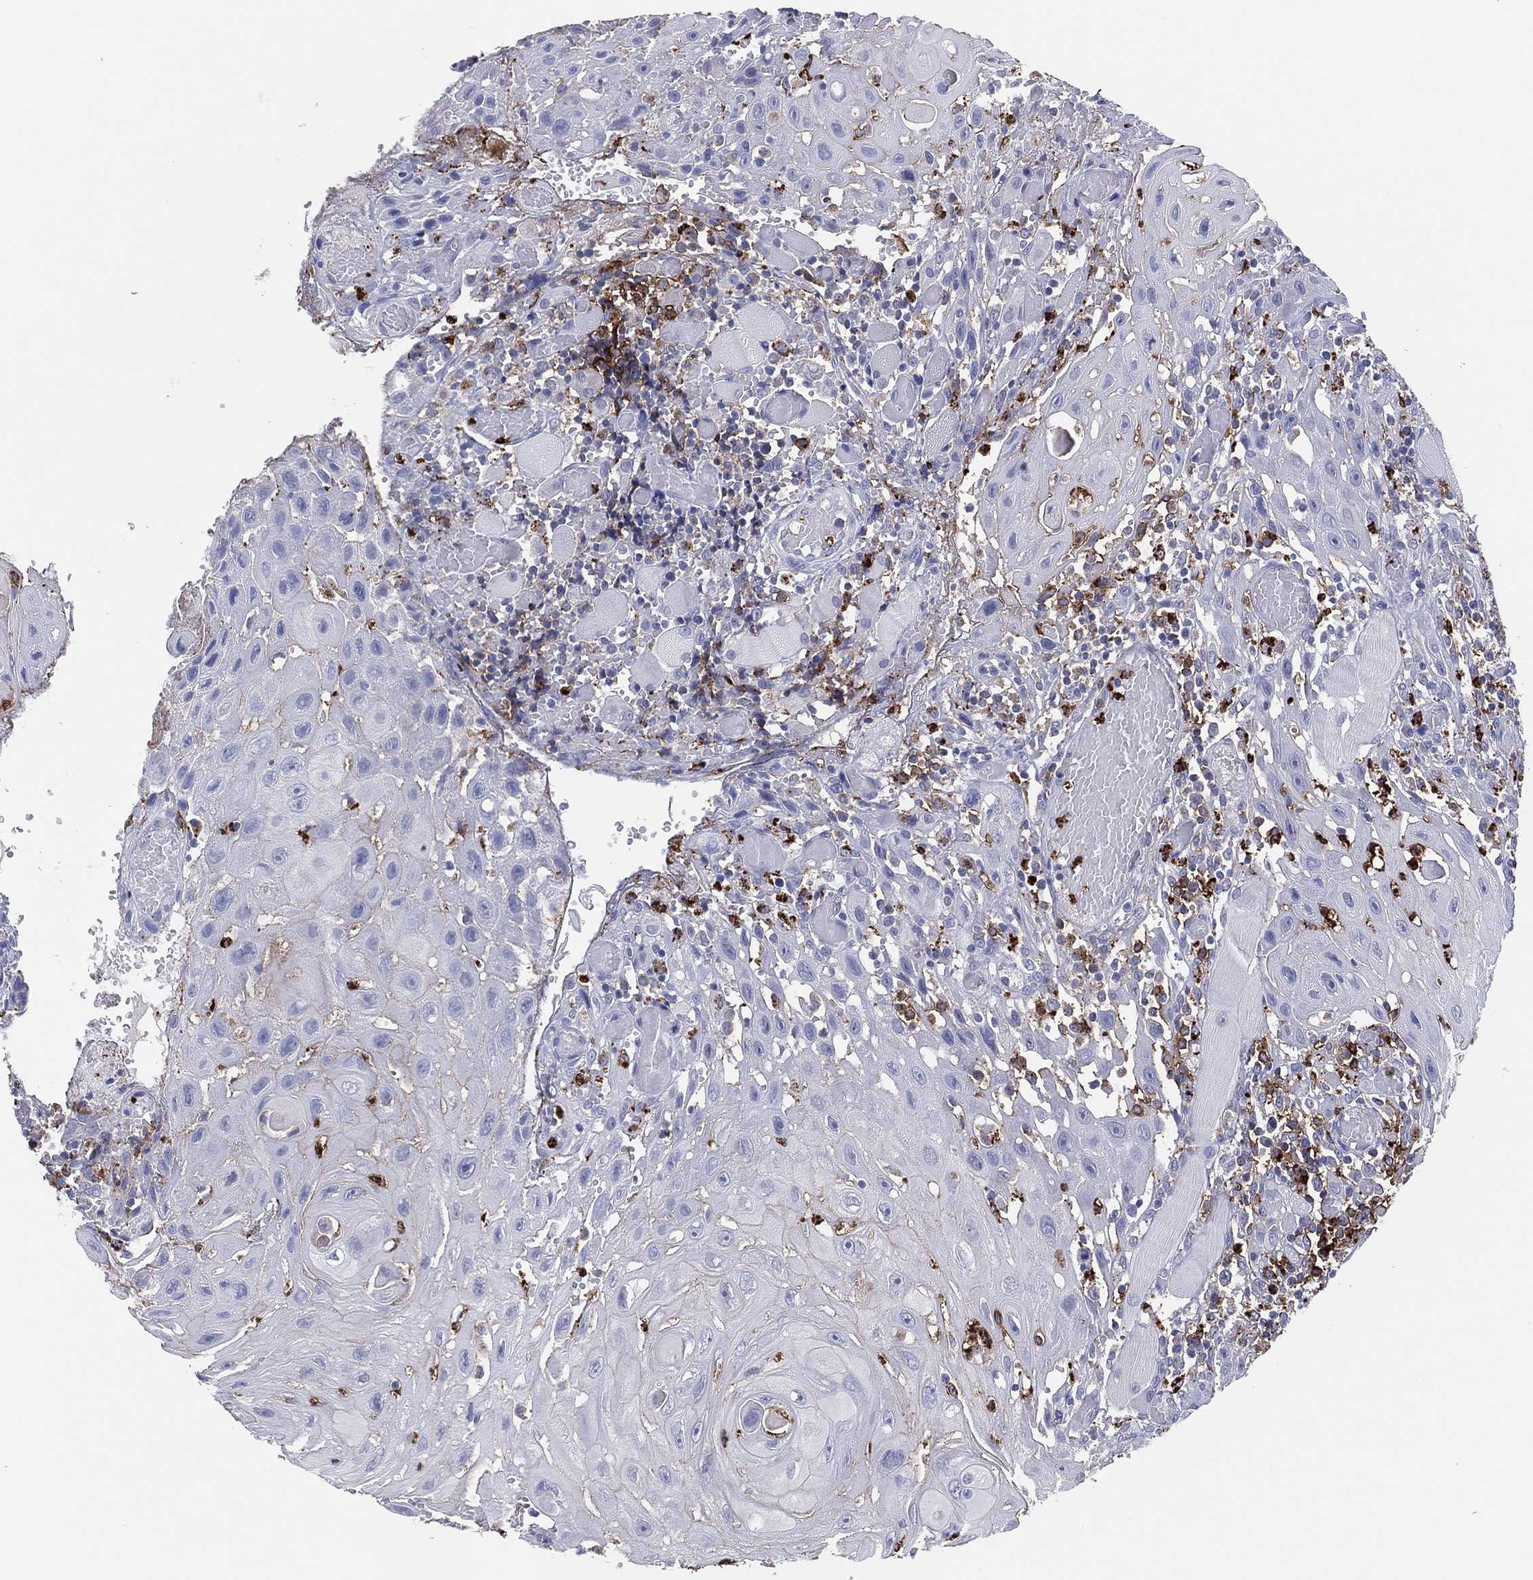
{"staining": {"intensity": "negative", "quantity": "none", "location": "none"}, "tissue": "head and neck cancer", "cell_type": "Tumor cells", "image_type": "cancer", "snomed": [{"axis": "morphology", "description": "Normal tissue, NOS"}, {"axis": "morphology", "description": "Squamous cell carcinoma, NOS"}, {"axis": "topography", "description": "Oral tissue"}, {"axis": "topography", "description": "Head-Neck"}], "caption": "DAB (3,3'-diaminobenzidine) immunohistochemical staining of human squamous cell carcinoma (head and neck) demonstrates no significant positivity in tumor cells.", "gene": "PLAC8", "patient": {"sex": "male", "age": 71}}